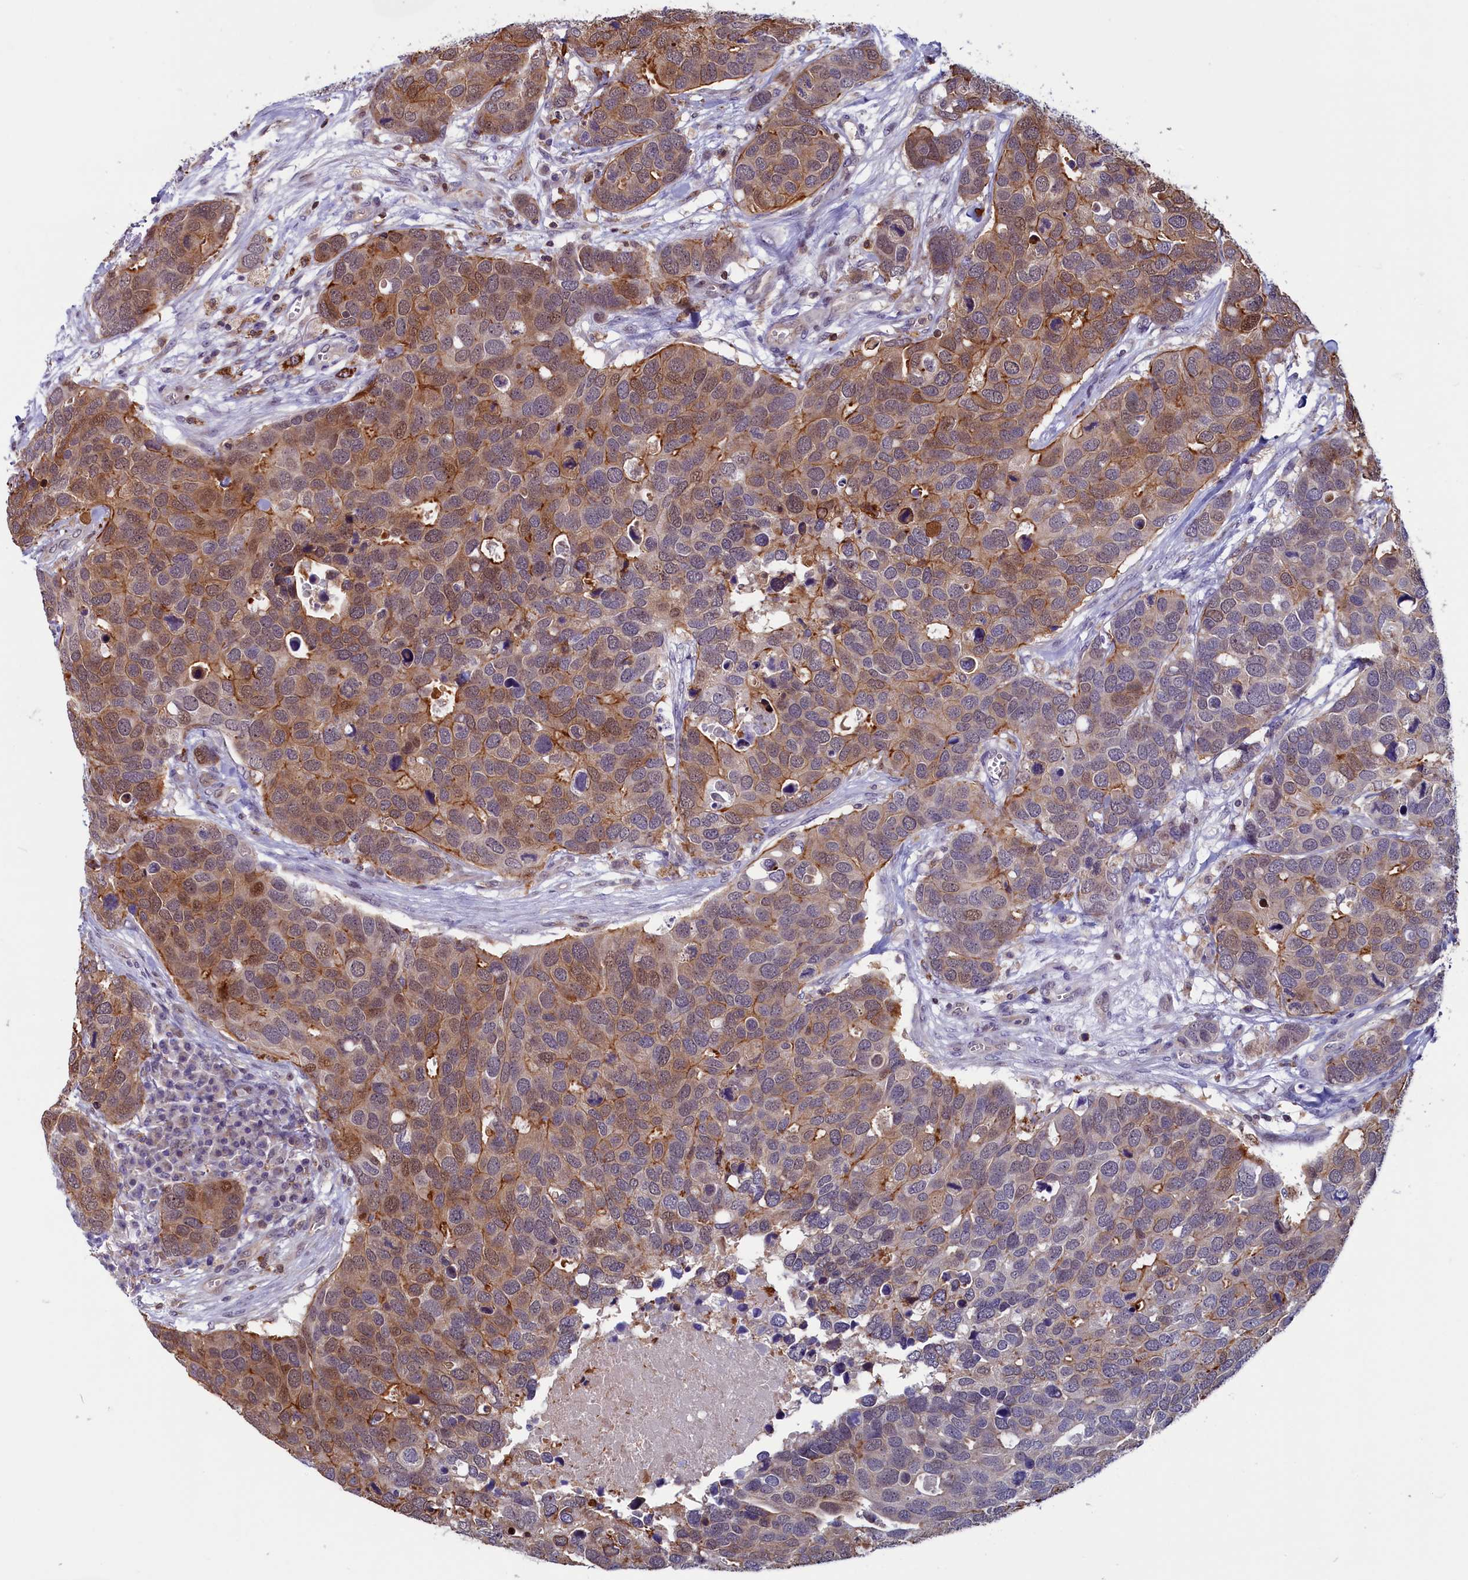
{"staining": {"intensity": "moderate", "quantity": "25%-75%", "location": "cytoplasmic/membranous,nuclear"}, "tissue": "breast cancer", "cell_type": "Tumor cells", "image_type": "cancer", "snomed": [{"axis": "morphology", "description": "Duct carcinoma"}, {"axis": "topography", "description": "Breast"}], "caption": "IHC (DAB) staining of human breast cancer (infiltrating ductal carcinoma) reveals moderate cytoplasmic/membranous and nuclear protein staining in approximately 25%-75% of tumor cells. (Stains: DAB in brown, nuclei in blue, Microscopy: brightfield microscopy at high magnification).", "gene": "CIAPIN1", "patient": {"sex": "female", "age": 83}}